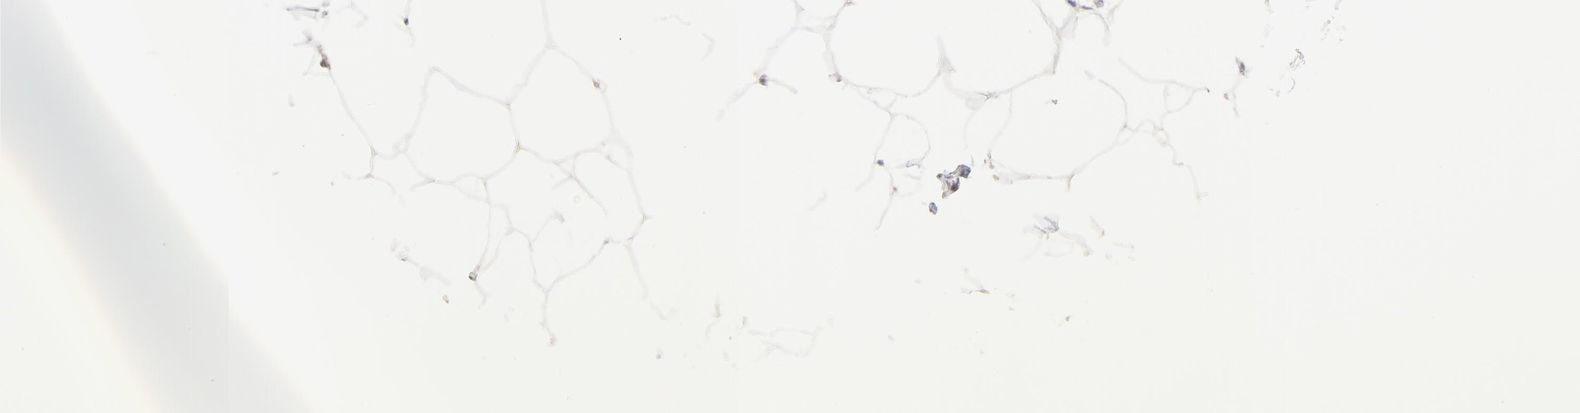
{"staining": {"intensity": "negative", "quantity": "none", "location": "none"}, "tissue": "adipose tissue", "cell_type": "Adipocytes", "image_type": "normal", "snomed": [{"axis": "morphology", "description": "Normal tissue, NOS"}, {"axis": "morphology", "description": "Duct carcinoma"}, {"axis": "topography", "description": "Breast"}, {"axis": "topography", "description": "Adipose tissue"}], "caption": "Adipocytes are negative for brown protein staining in normal adipose tissue. (Stains: DAB immunohistochemistry (IHC) with hematoxylin counter stain, Microscopy: brightfield microscopy at high magnification).", "gene": "ITGA8", "patient": {"sex": "female", "age": 37}}